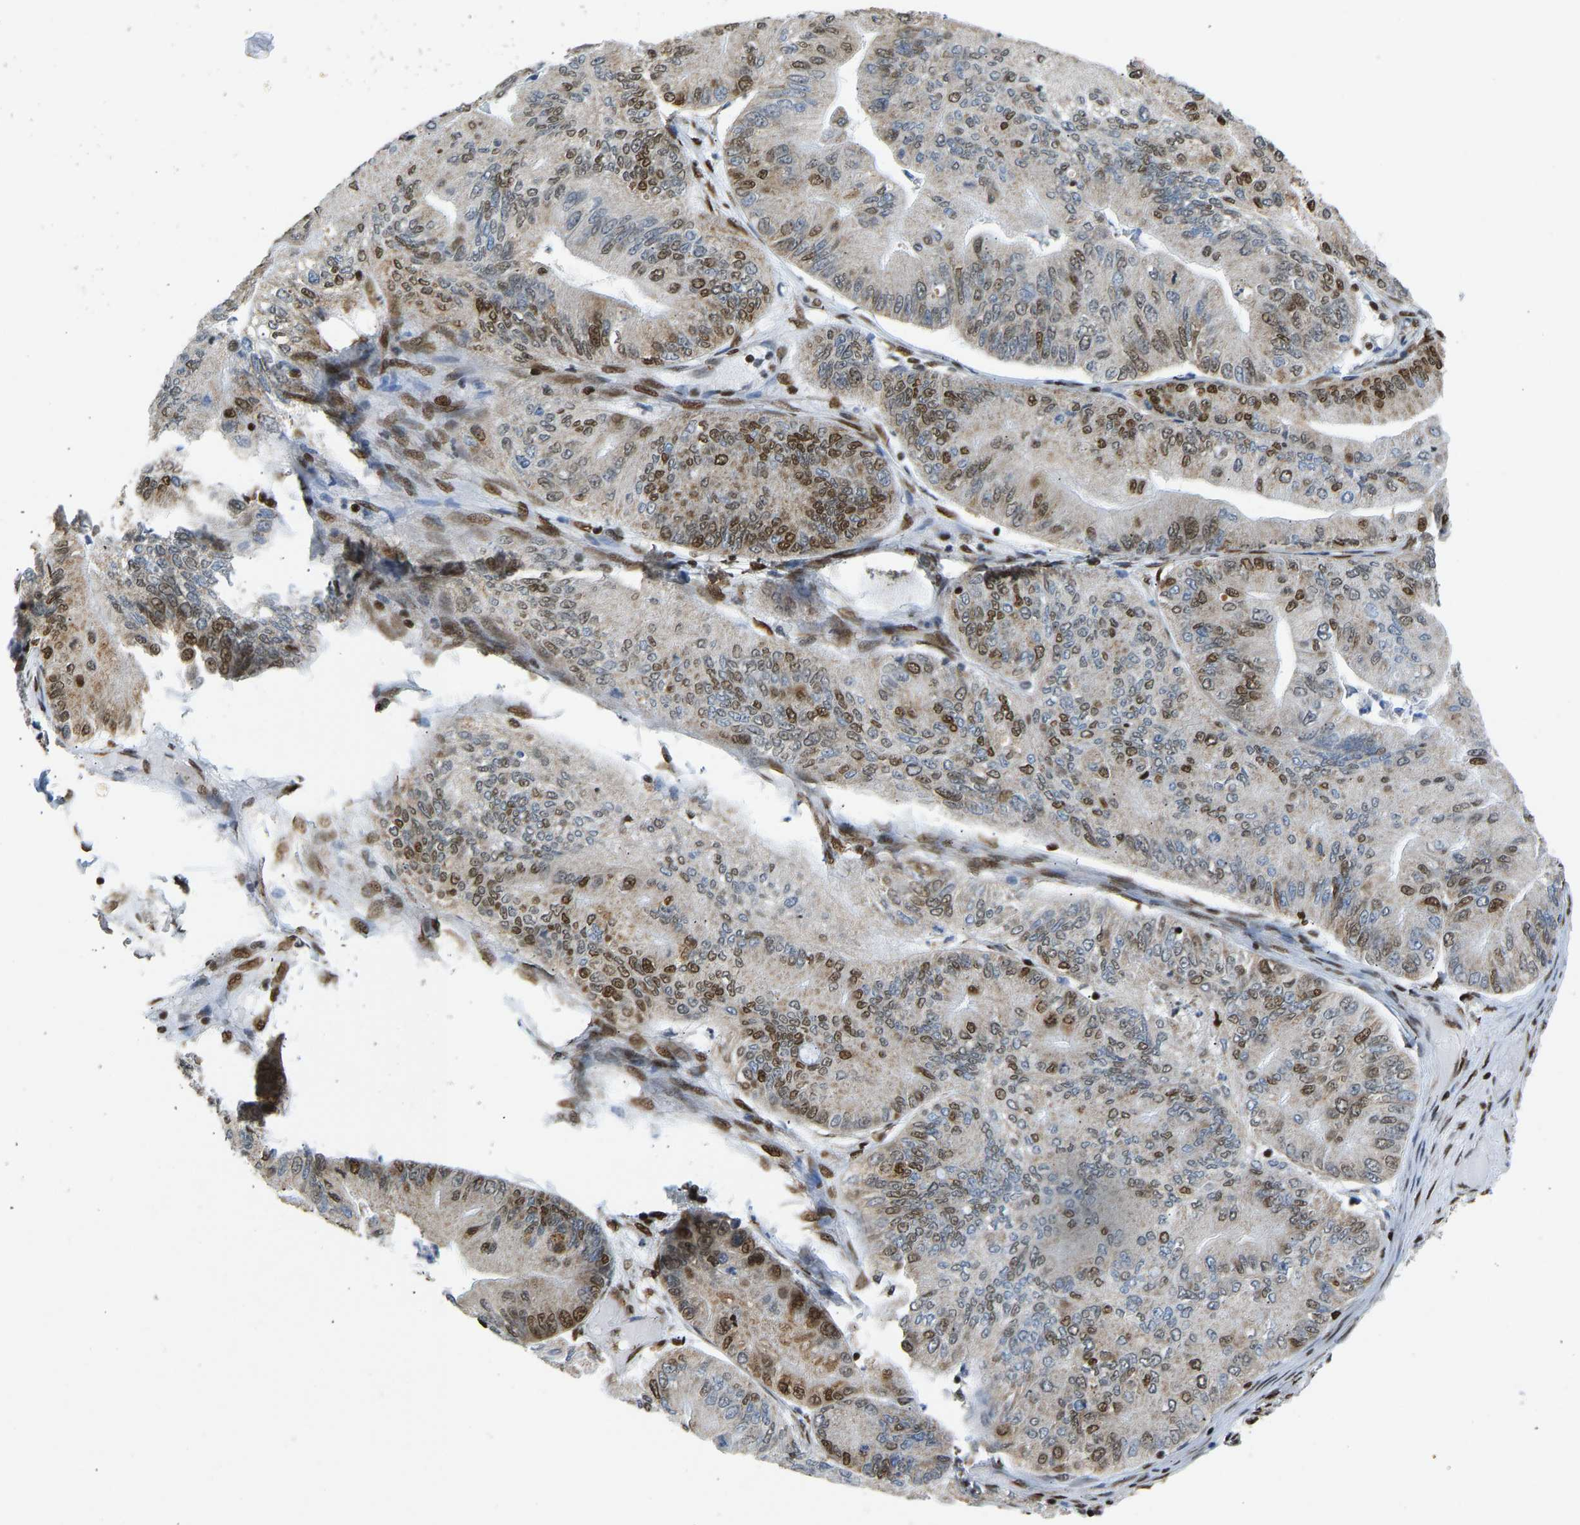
{"staining": {"intensity": "moderate", "quantity": "25%-75%", "location": "nuclear"}, "tissue": "ovarian cancer", "cell_type": "Tumor cells", "image_type": "cancer", "snomed": [{"axis": "morphology", "description": "Cystadenocarcinoma, mucinous, NOS"}, {"axis": "topography", "description": "Ovary"}], "caption": "The immunohistochemical stain labels moderate nuclear staining in tumor cells of mucinous cystadenocarcinoma (ovarian) tissue.", "gene": "ZSCAN20", "patient": {"sex": "female", "age": 61}}